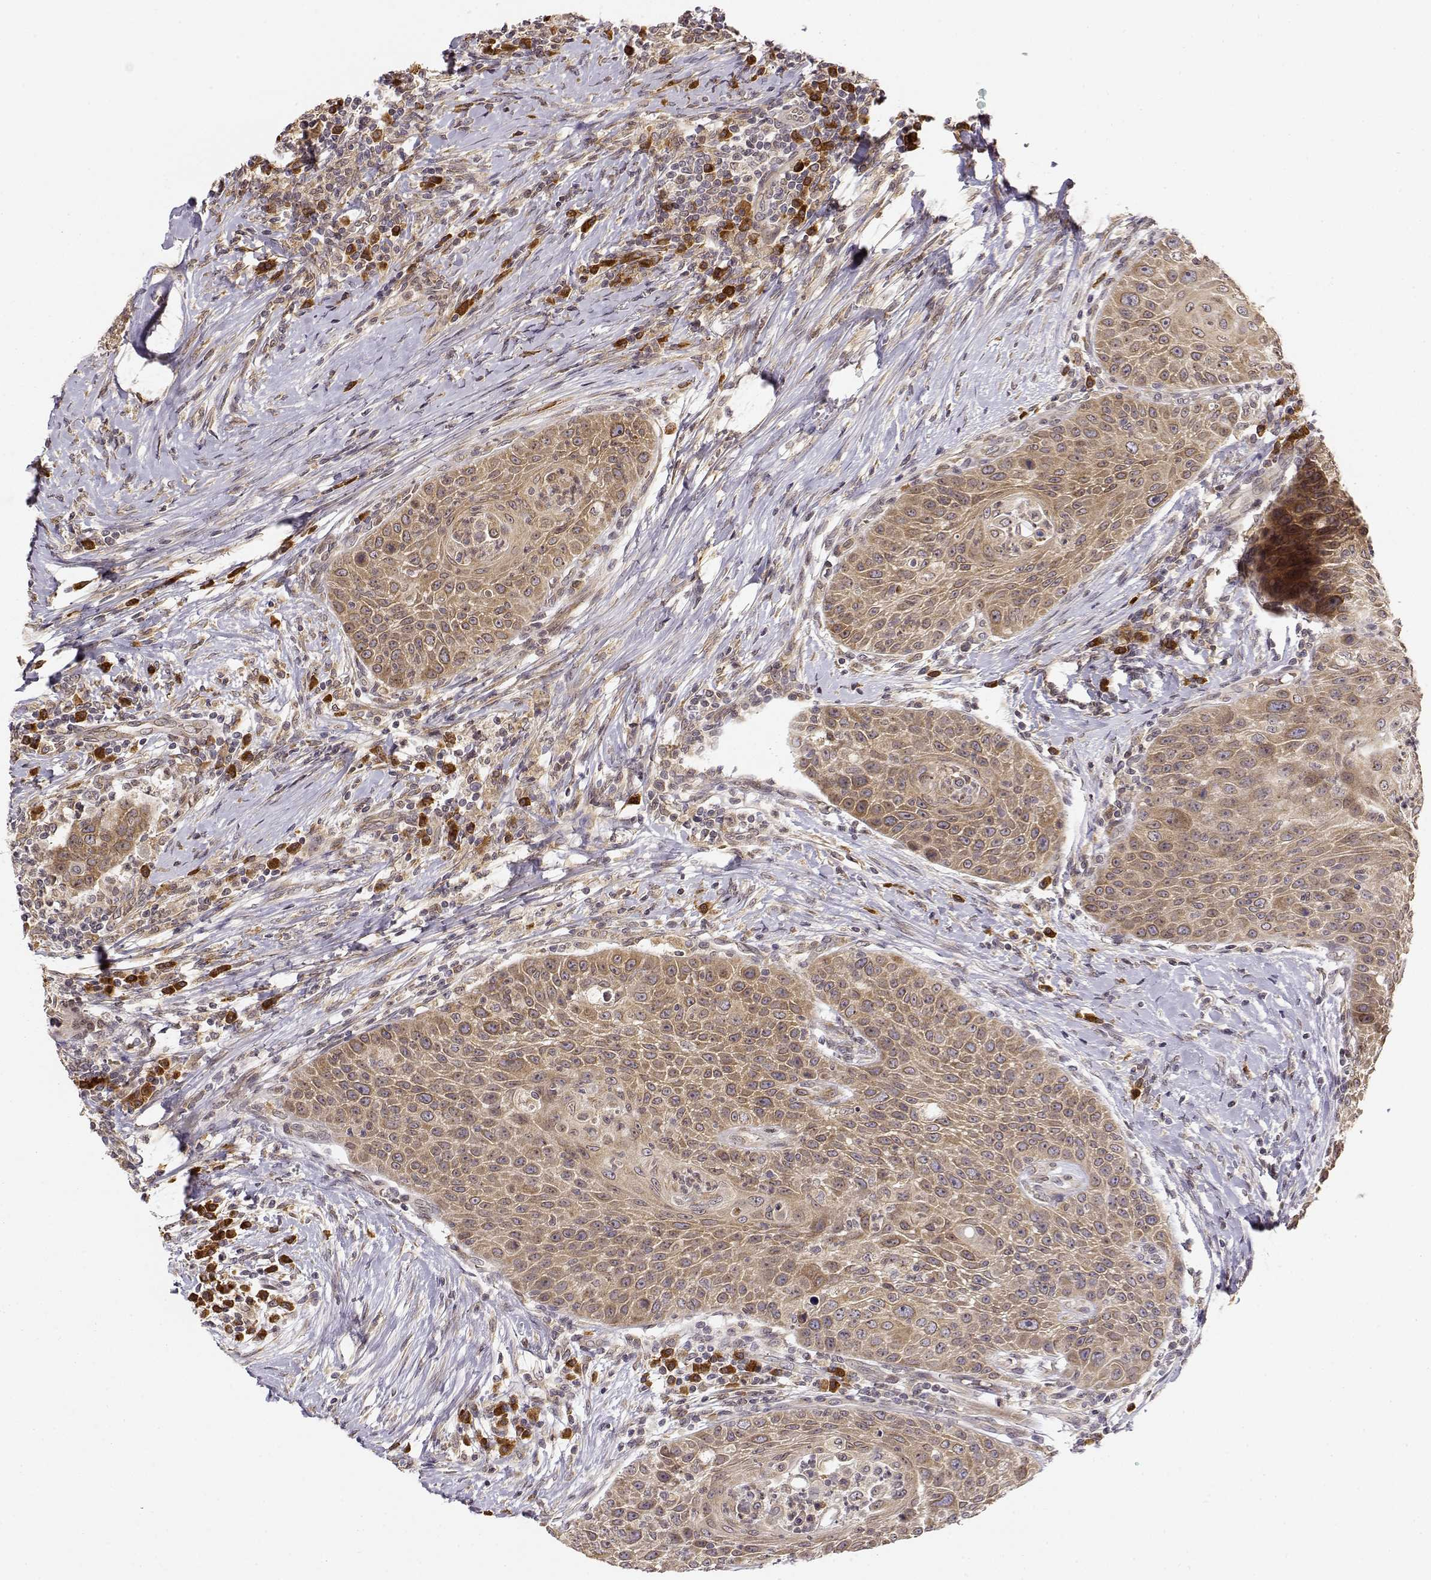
{"staining": {"intensity": "moderate", "quantity": ">75%", "location": "cytoplasmic/membranous"}, "tissue": "head and neck cancer", "cell_type": "Tumor cells", "image_type": "cancer", "snomed": [{"axis": "morphology", "description": "Squamous cell carcinoma, NOS"}, {"axis": "topography", "description": "Head-Neck"}], "caption": "The immunohistochemical stain highlights moderate cytoplasmic/membranous positivity in tumor cells of head and neck cancer (squamous cell carcinoma) tissue.", "gene": "ERGIC2", "patient": {"sex": "male", "age": 69}}